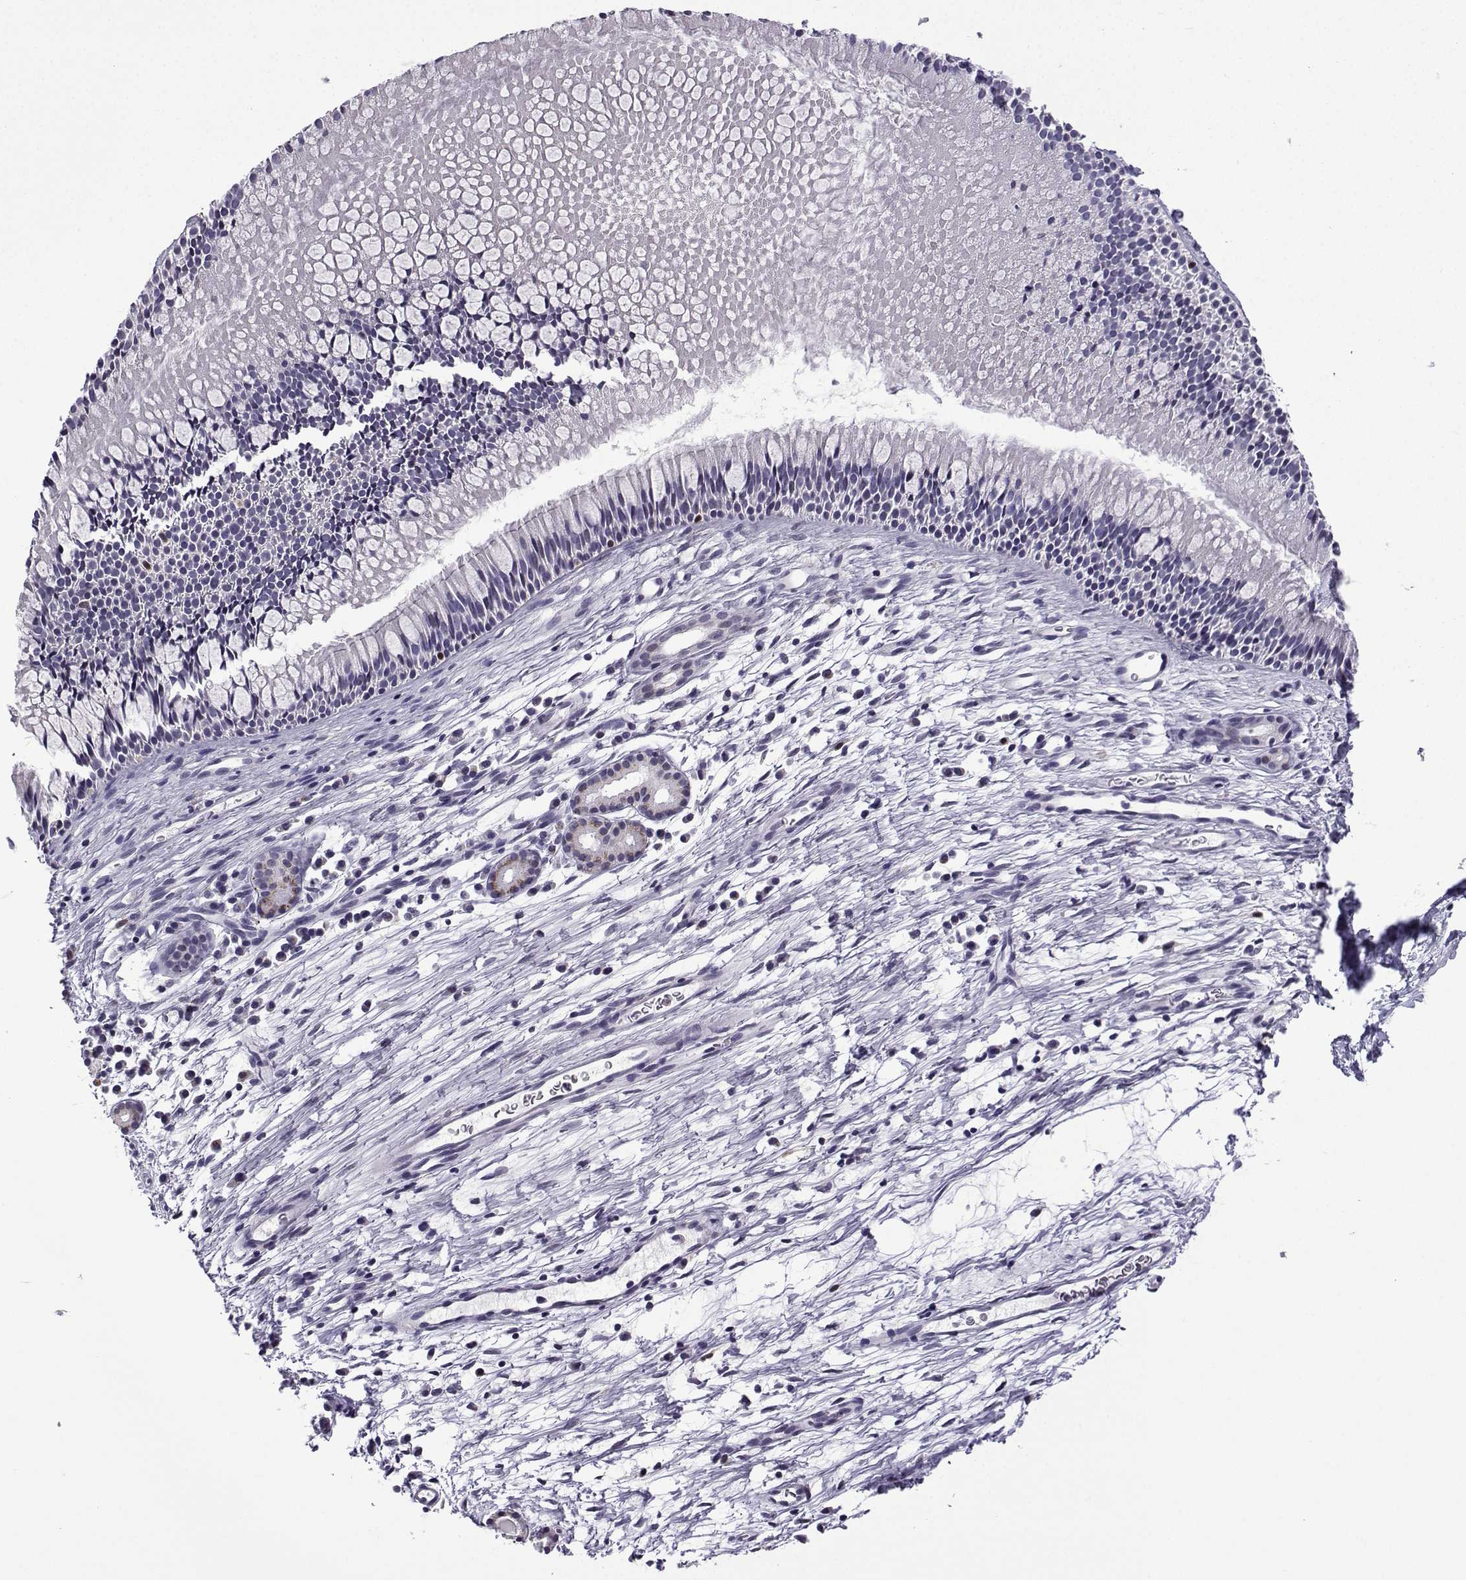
{"staining": {"intensity": "negative", "quantity": "none", "location": "none"}, "tissue": "nasopharynx", "cell_type": "Respiratory epithelial cells", "image_type": "normal", "snomed": [{"axis": "morphology", "description": "Normal tissue, NOS"}, {"axis": "topography", "description": "Nasopharynx"}], "caption": "The image shows no significant expression in respiratory epithelial cells of nasopharynx. (Immunohistochemistry (ihc), brightfield microscopy, high magnification).", "gene": "HTR7", "patient": {"sex": "male", "age": 51}}